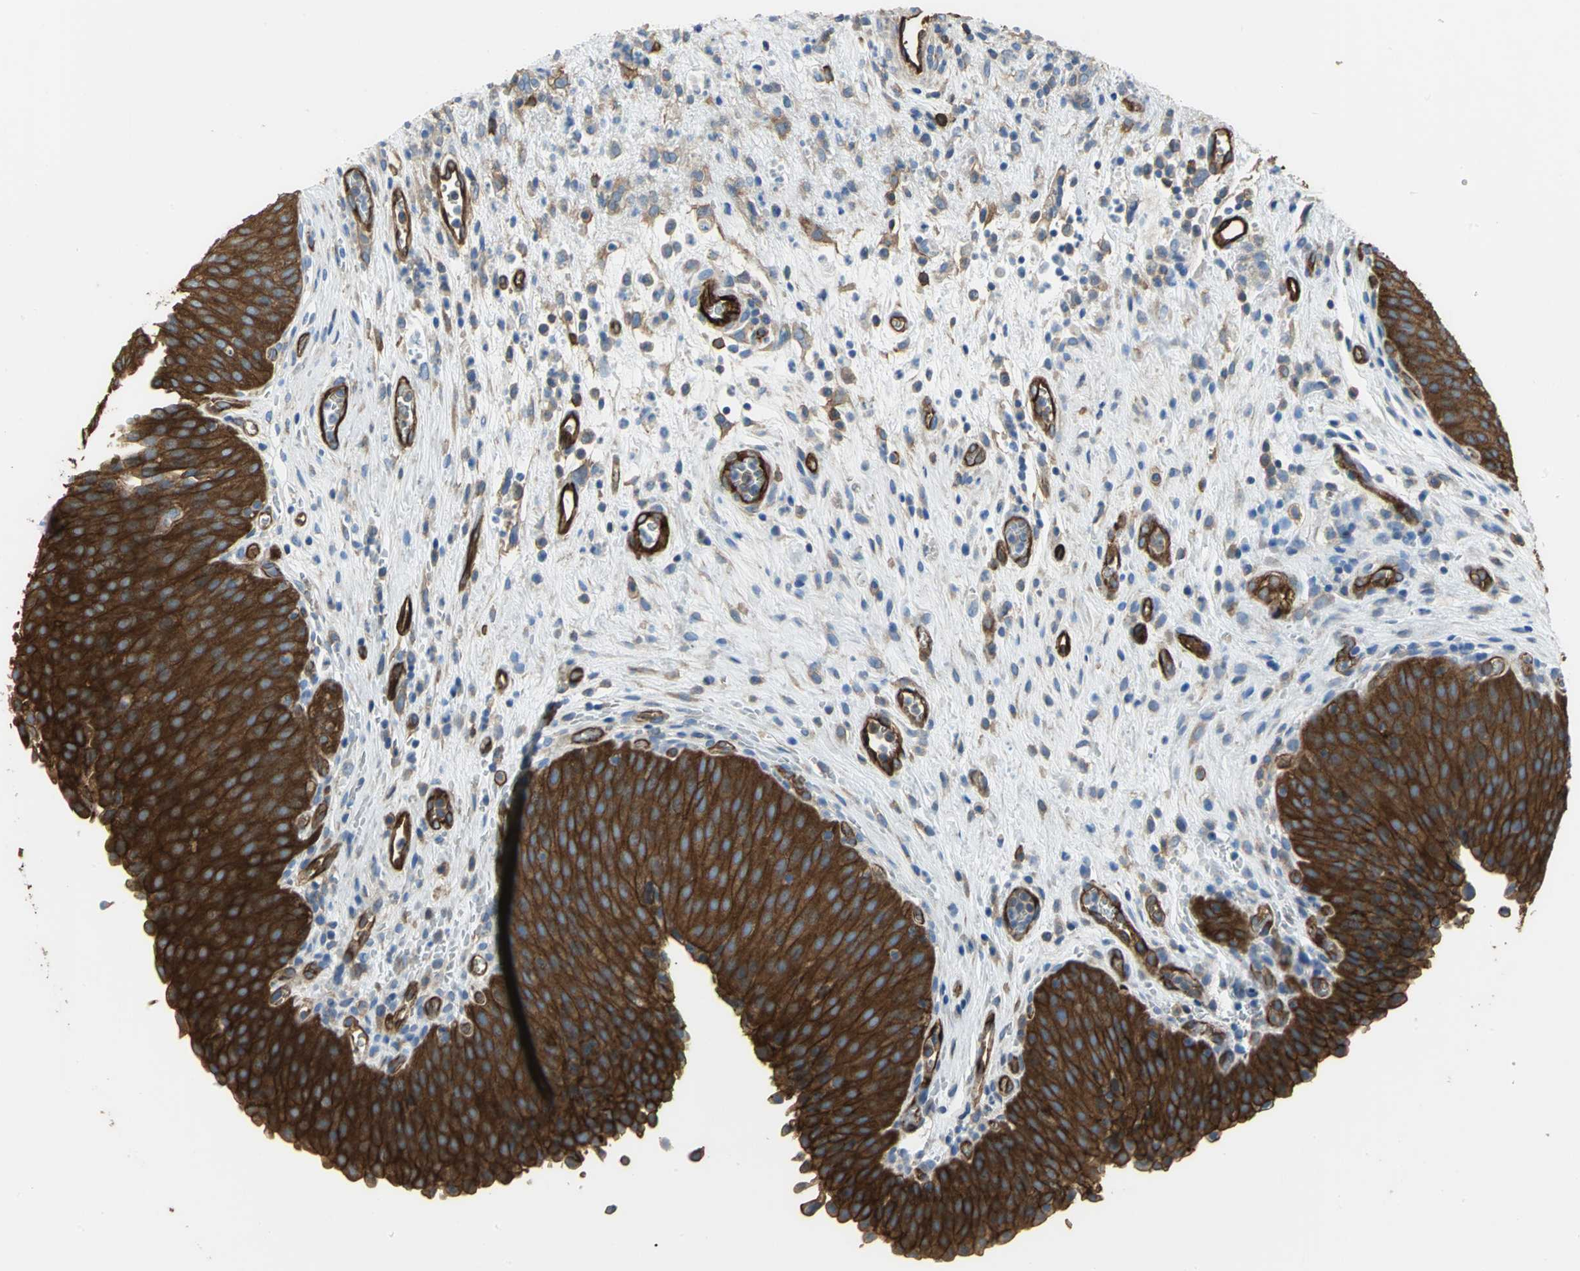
{"staining": {"intensity": "strong", "quantity": ">75%", "location": "cytoplasmic/membranous"}, "tissue": "urinary bladder", "cell_type": "Urothelial cells", "image_type": "normal", "snomed": [{"axis": "morphology", "description": "Normal tissue, NOS"}, {"axis": "morphology", "description": "Dysplasia, NOS"}, {"axis": "topography", "description": "Urinary bladder"}], "caption": "This is a histology image of immunohistochemistry (IHC) staining of benign urinary bladder, which shows strong staining in the cytoplasmic/membranous of urothelial cells.", "gene": "FLNB", "patient": {"sex": "male", "age": 35}}